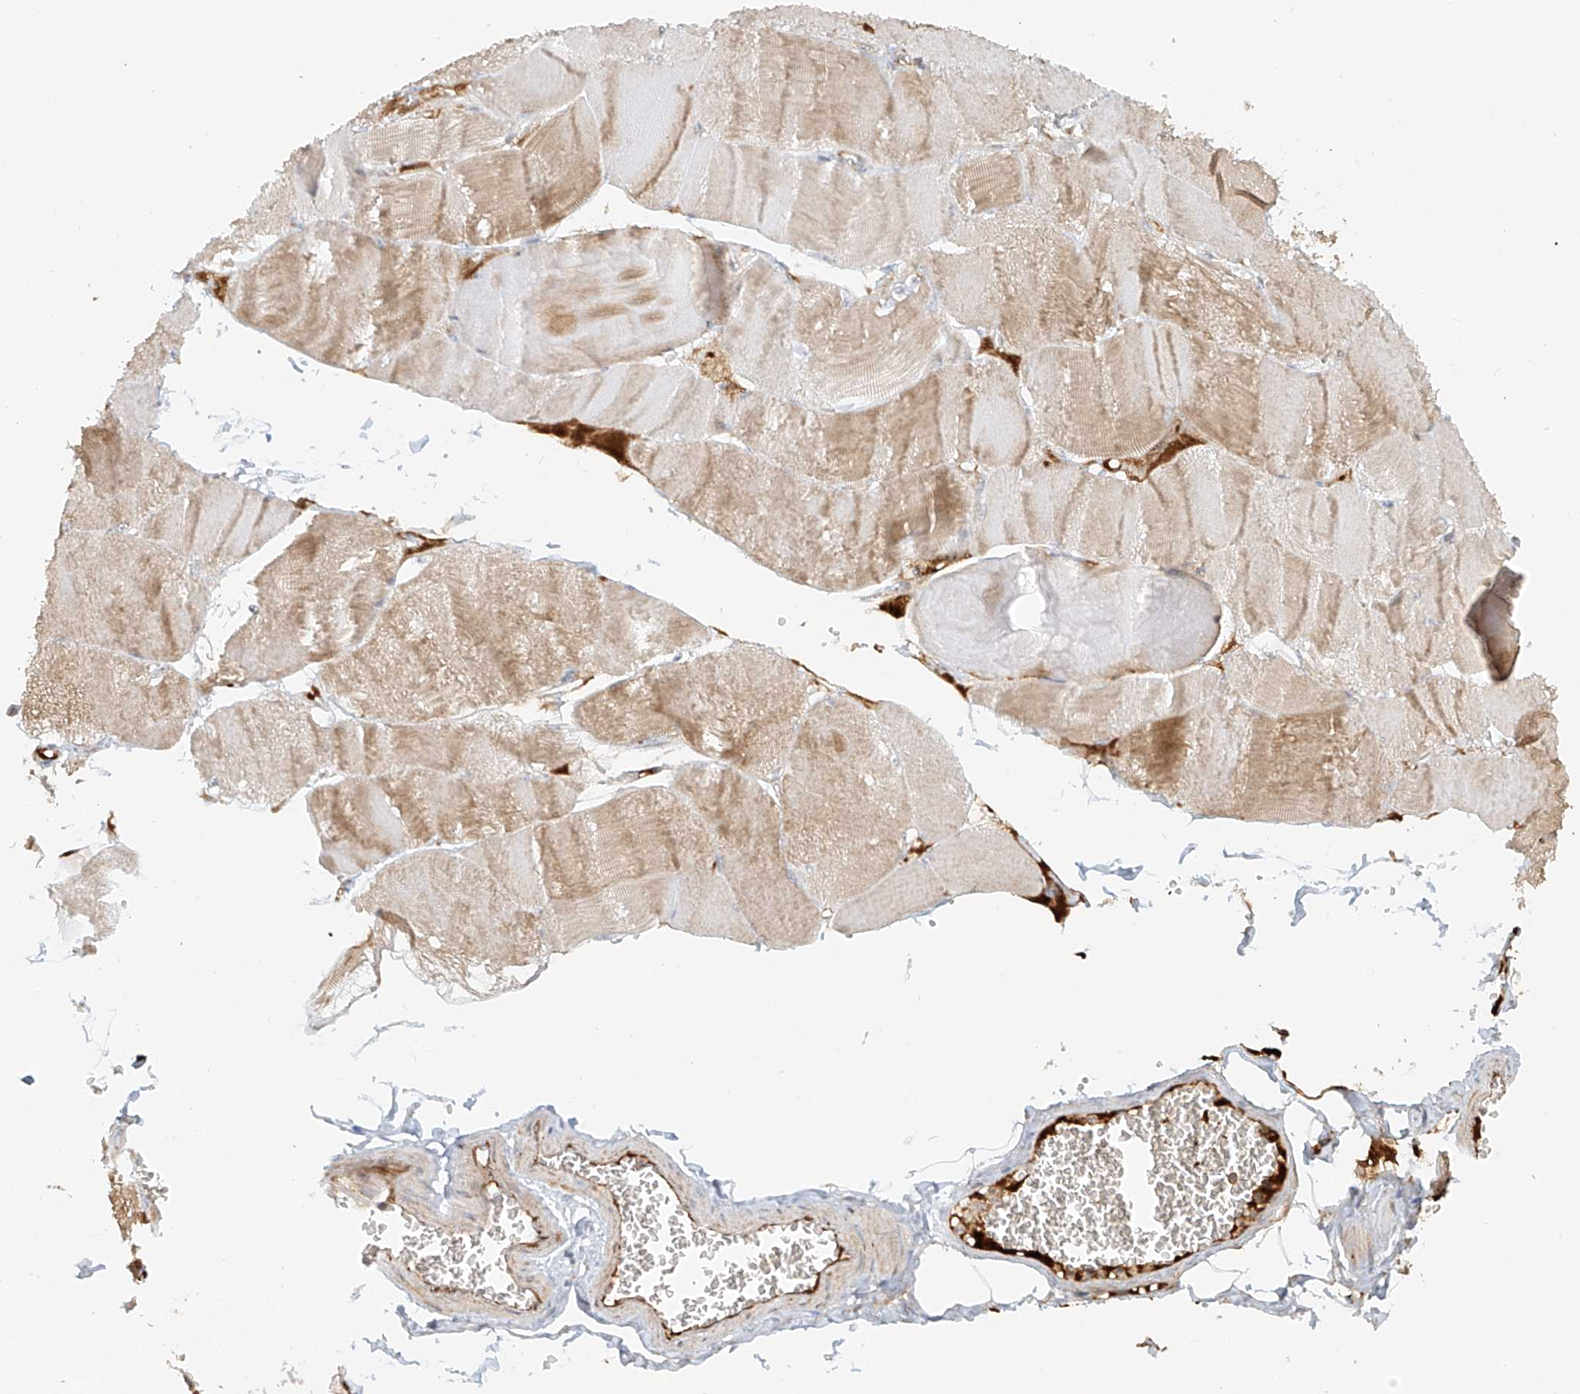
{"staining": {"intensity": "moderate", "quantity": "25%-75%", "location": "cytoplasmic/membranous"}, "tissue": "skeletal muscle", "cell_type": "Myocytes", "image_type": "normal", "snomed": [{"axis": "morphology", "description": "Normal tissue, NOS"}, {"axis": "morphology", "description": "Basal cell carcinoma"}, {"axis": "topography", "description": "Skeletal muscle"}], "caption": "DAB immunohistochemical staining of benign human skeletal muscle demonstrates moderate cytoplasmic/membranous protein staining in about 25%-75% of myocytes. (Brightfield microscopy of DAB IHC at high magnification).", "gene": "MIPEP", "patient": {"sex": "female", "age": 64}}